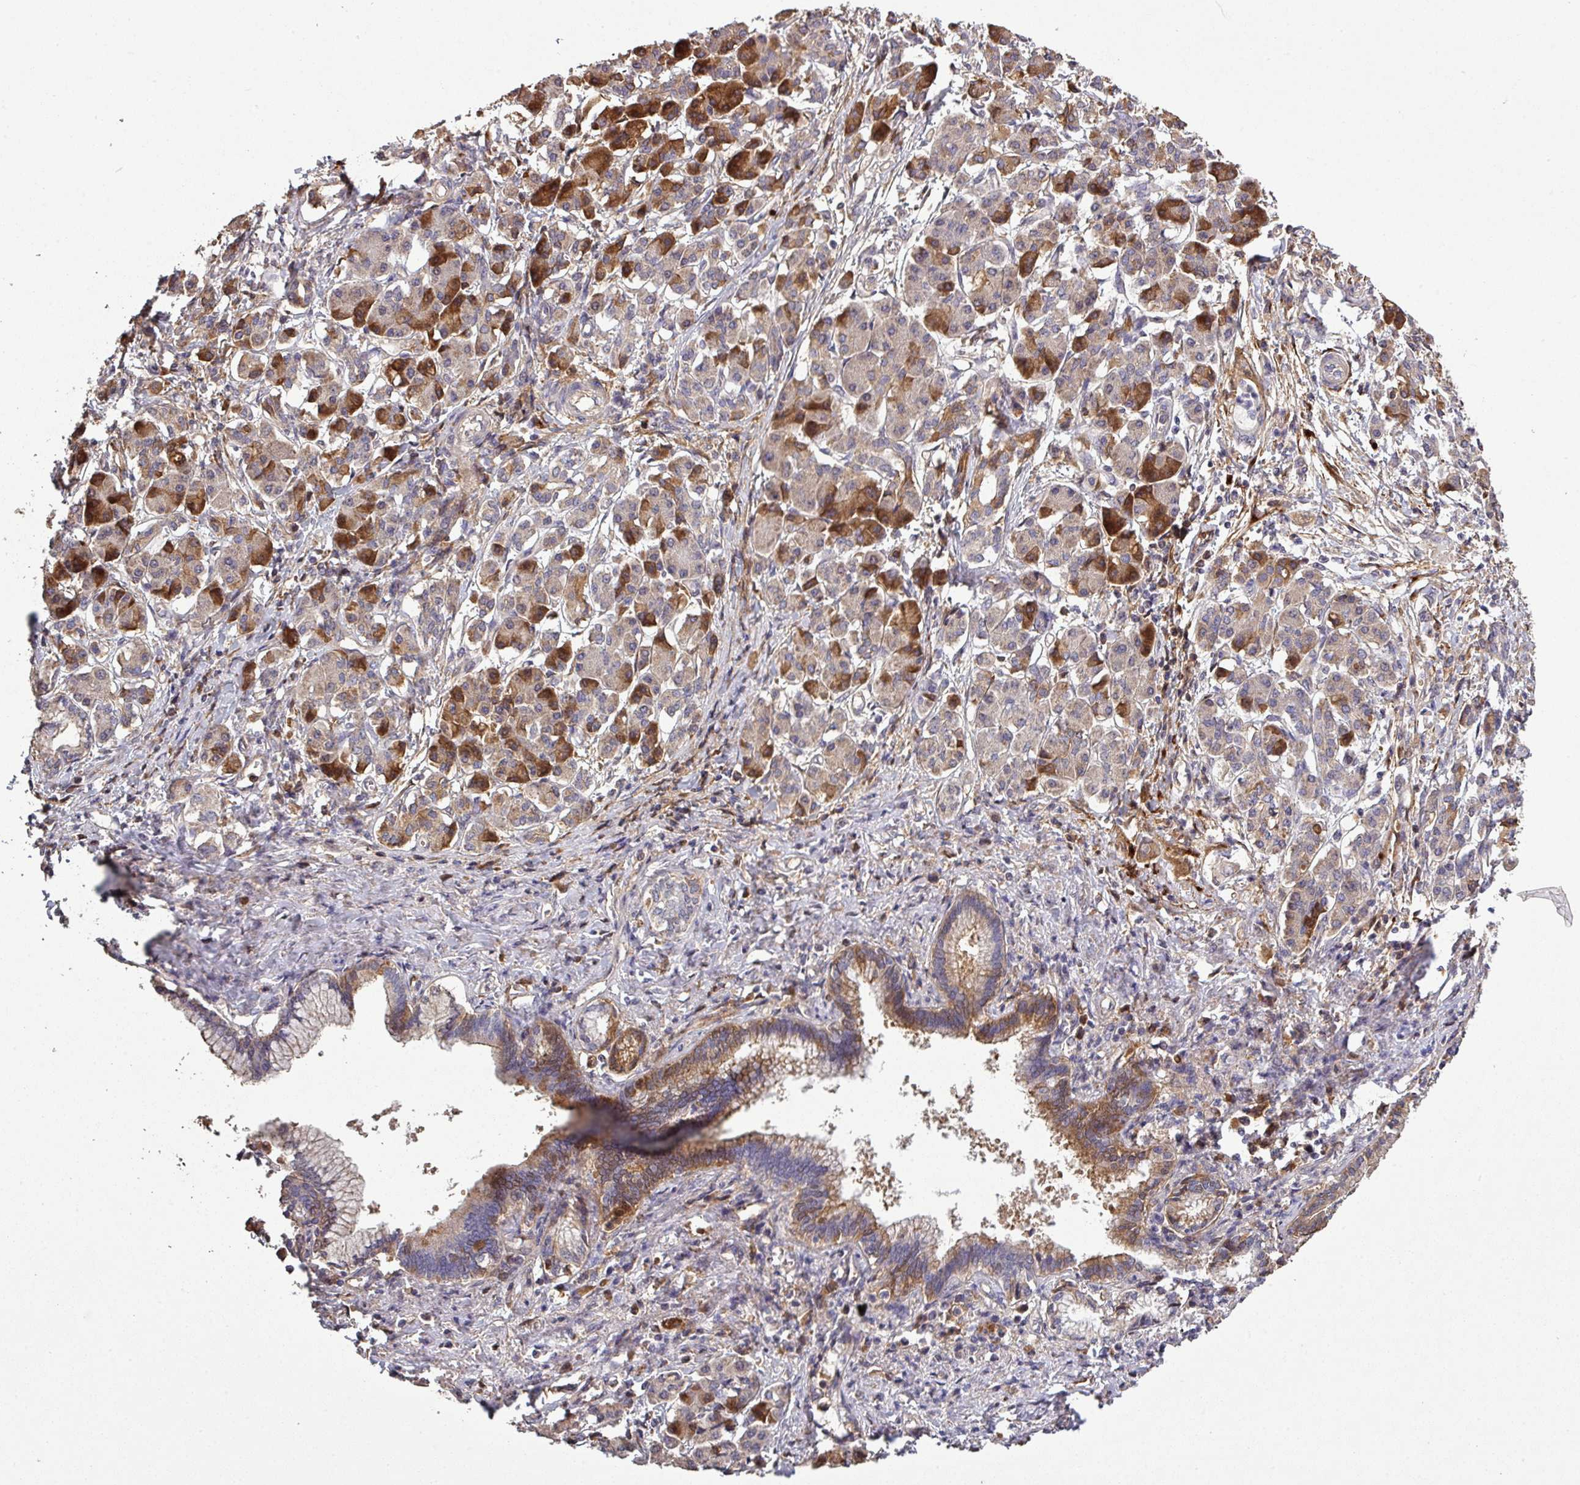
{"staining": {"intensity": "moderate", "quantity": "<25%", "location": "cytoplasmic/membranous"}, "tissue": "pancreatic cancer", "cell_type": "Tumor cells", "image_type": "cancer", "snomed": [{"axis": "morphology", "description": "Adenocarcinoma, NOS"}, {"axis": "topography", "description": "Pancreas"}], "caption": "Immunohistochemistry staining of pancreatic cancer, which exhibits low levels of moderate cytoplasmic/membranous staining in about <25% of tumor cells indicating moderate cytoplasmic/membranous protein positivity. The staining was performed using DAB (3,3'-diaminobenzidine) (brown) for protein detection and nuclei were counterstained in hematoxylin (blue).", "gene": "ISLR", "patient": {"sex": "female", "age": 55}}